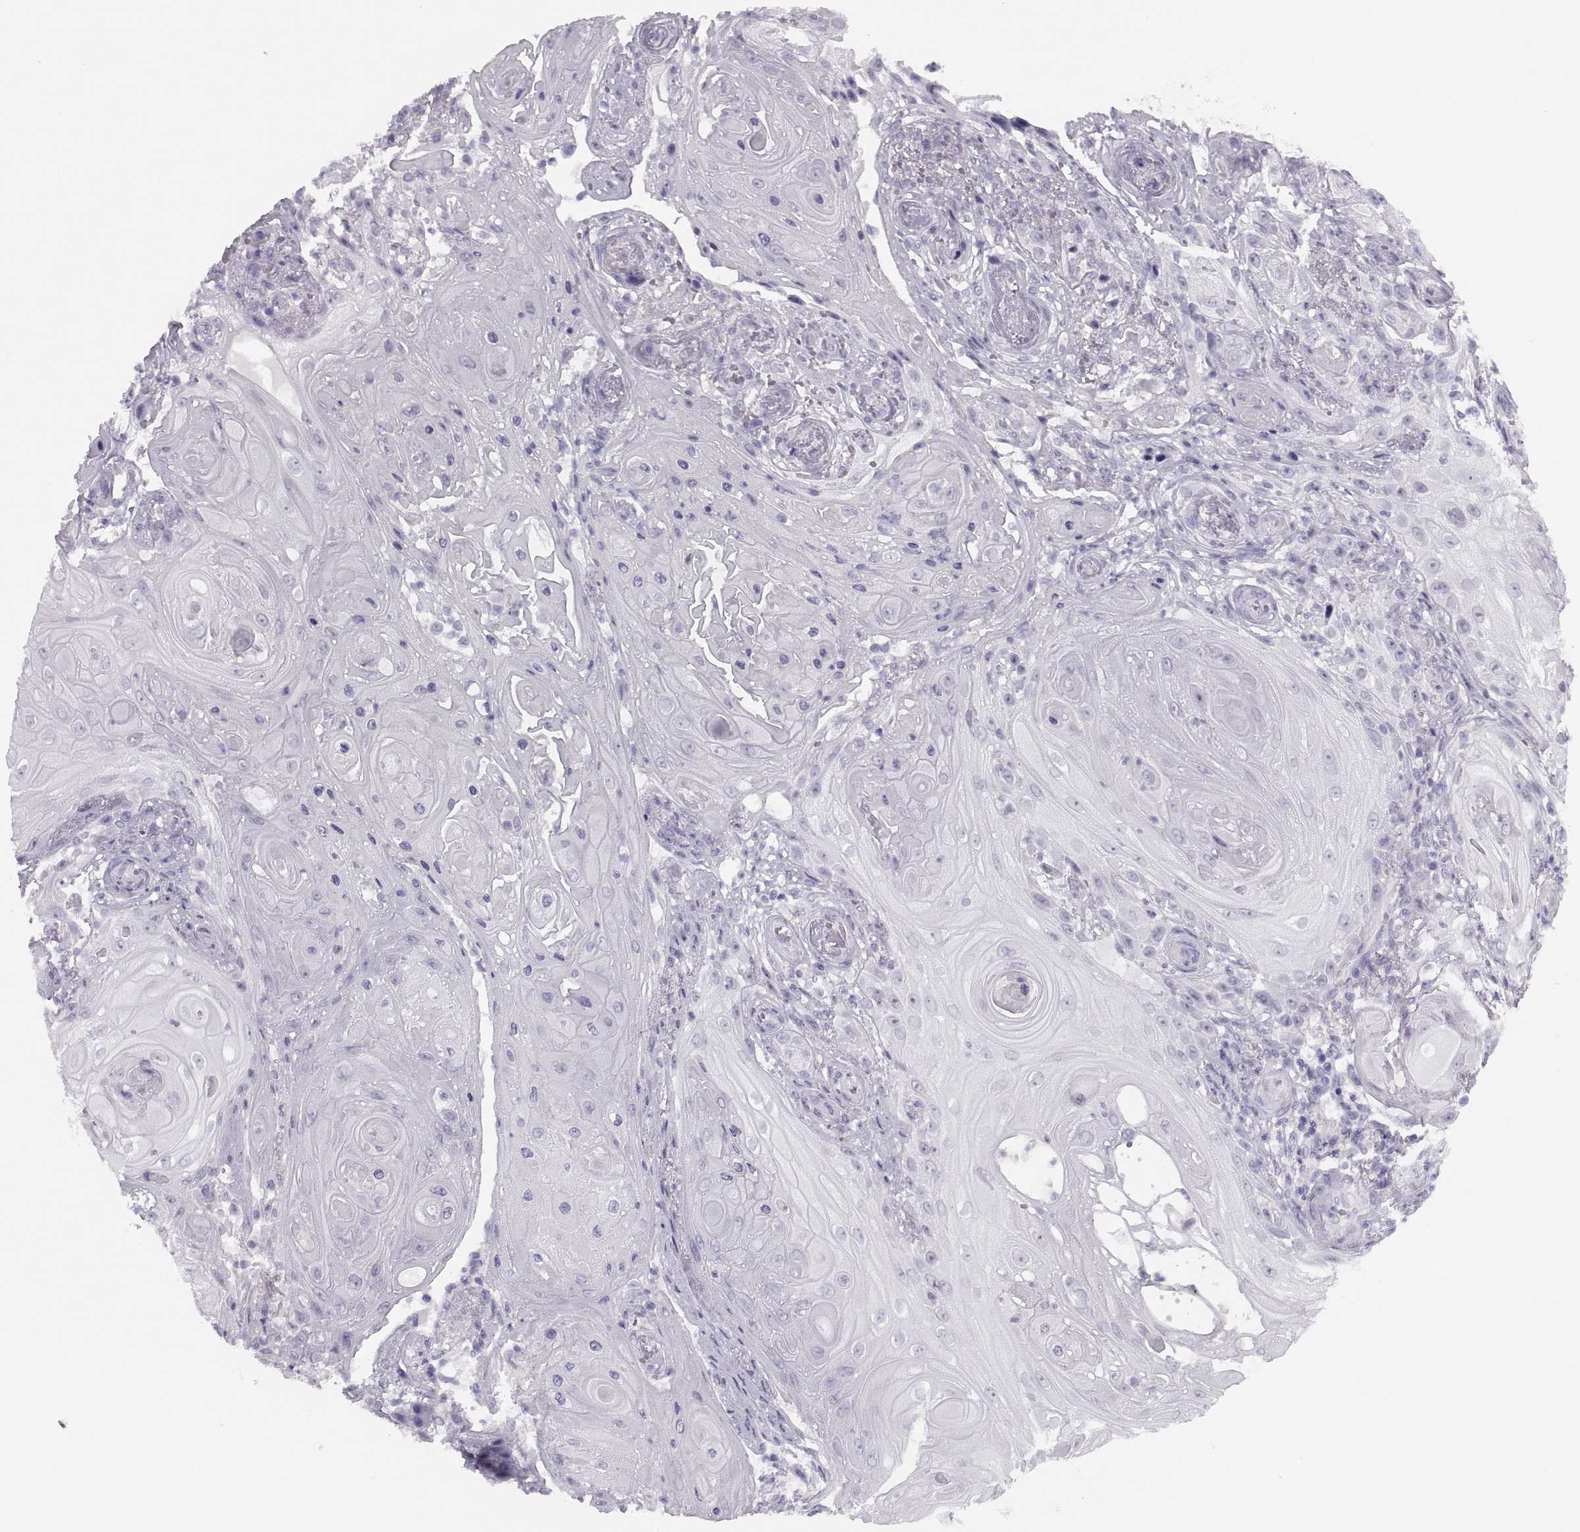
{"staining": {"intensity": "negative", "quantity": "none", "location": "none"}, "tissue": "skin cancer", "cell_type": "Tumor cells", "image_type": "cancer", "snomed": [{"axis": "morphology", "description": "Squamous cell carcinoma, NOS"}, {"axis": "topography", "description": "Skin"}], "caption": "An immunohistochemistry image of squamous cell carcinoma (skin) is shown. There is no staining in tumor cells of squamous cell carcinoma (skin). (Stains: DAB IHC with hematoxylin counter stain, Microscopy: brightfield microscopy at high magnification).", "gene": "FAM24A", "patient": {"sex": "male", "age": 62}}